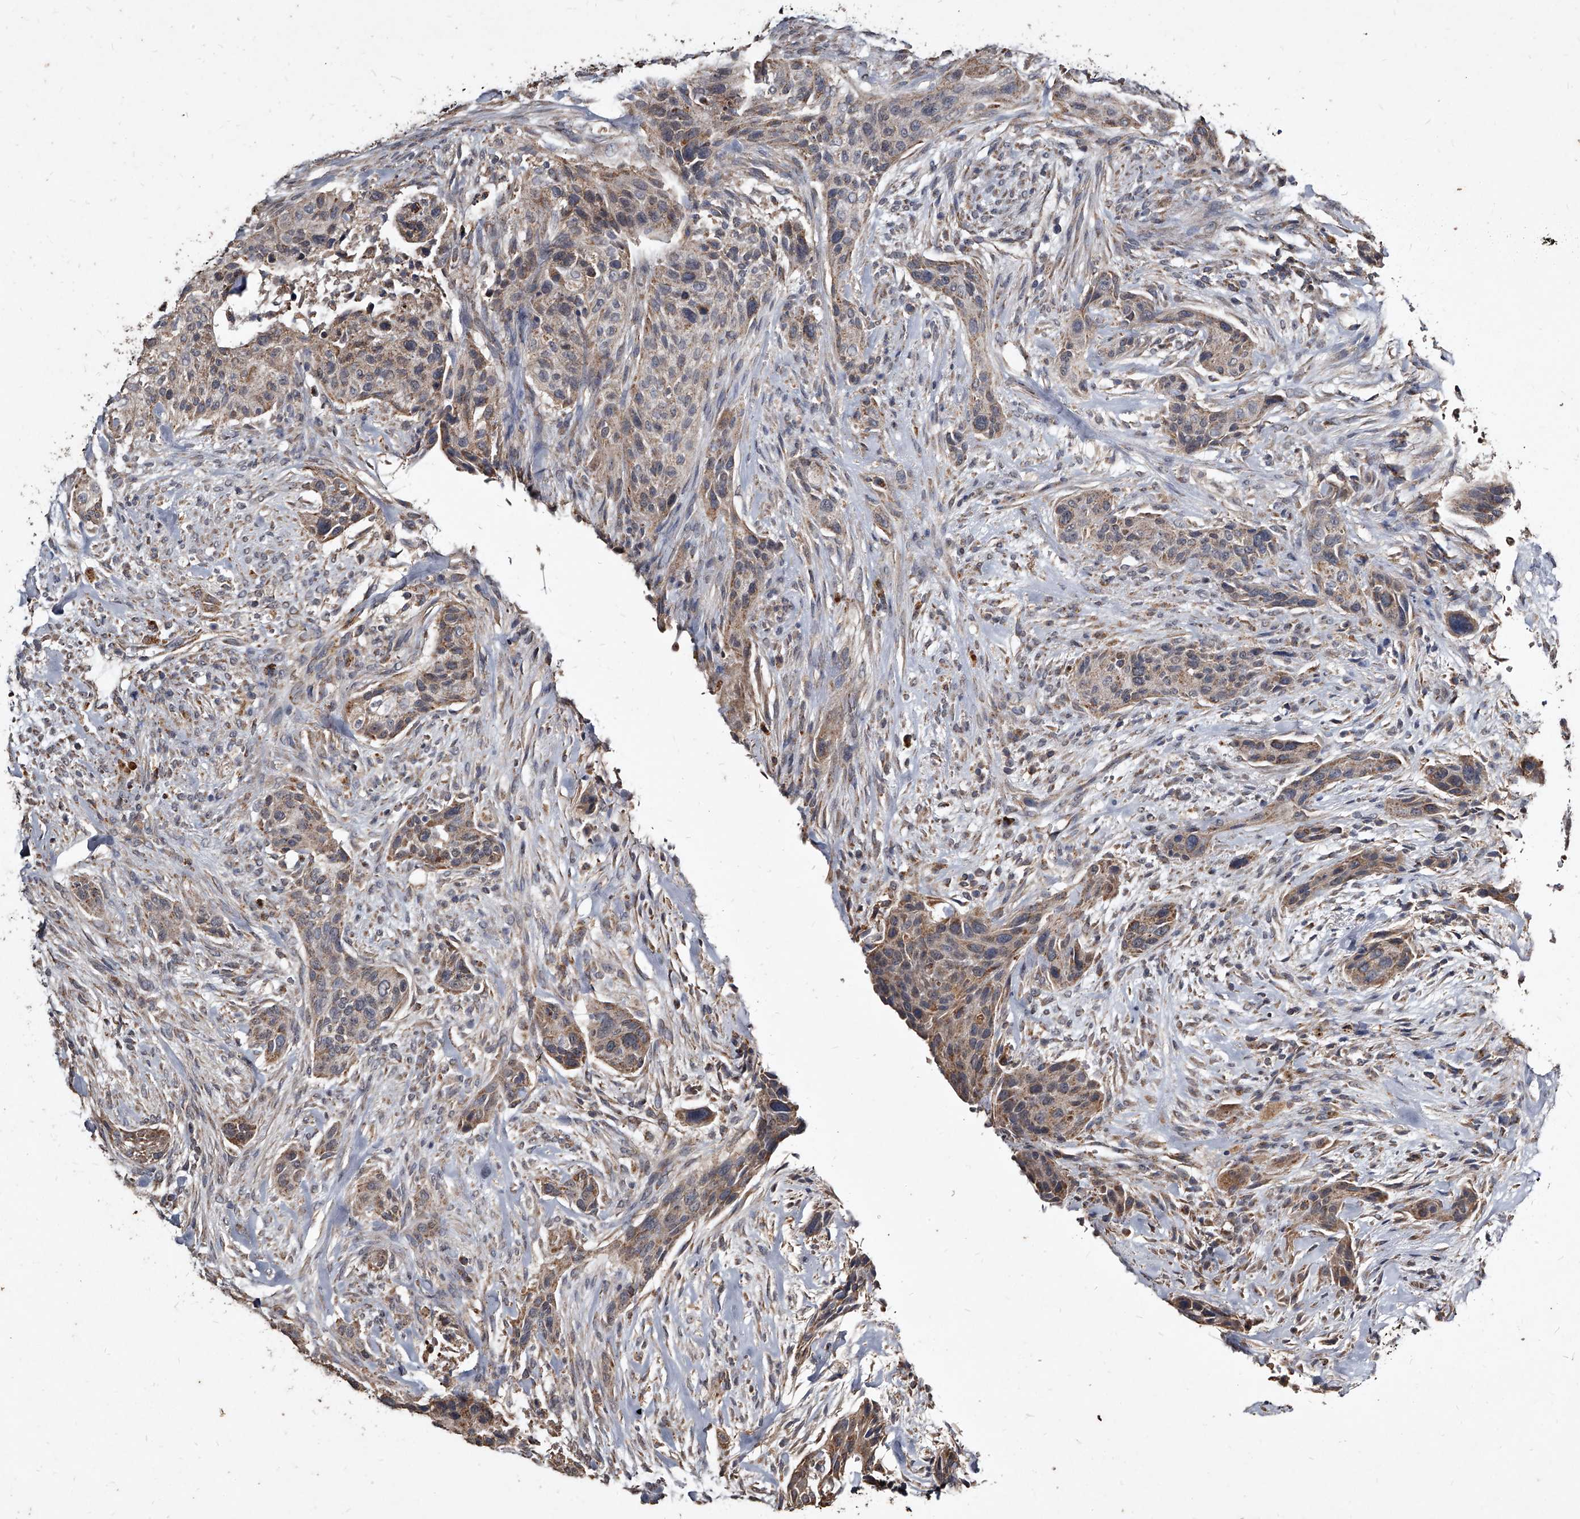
{"staining": {"intensity": "moderate", "quantity": "<25%", "location": "cytoplasmic/membranous"}, "tissue": "urothelial cancer", "cell_type": "Tumor cells", "image_type": "cancer", "snomed": [{"axis": "morphology", "description": "Urothelial carcinoma, High grade"}, {"axis": "topography", "description": "Urinary bladder"}], "caption": "A low amount of moderate cytoplasmic/membranous positivity is seen in approximately <25% of tumor cells in urothelial cancer tissue.", "gene": "GPR183", "patient": {"sex": "male", "age": 35}}